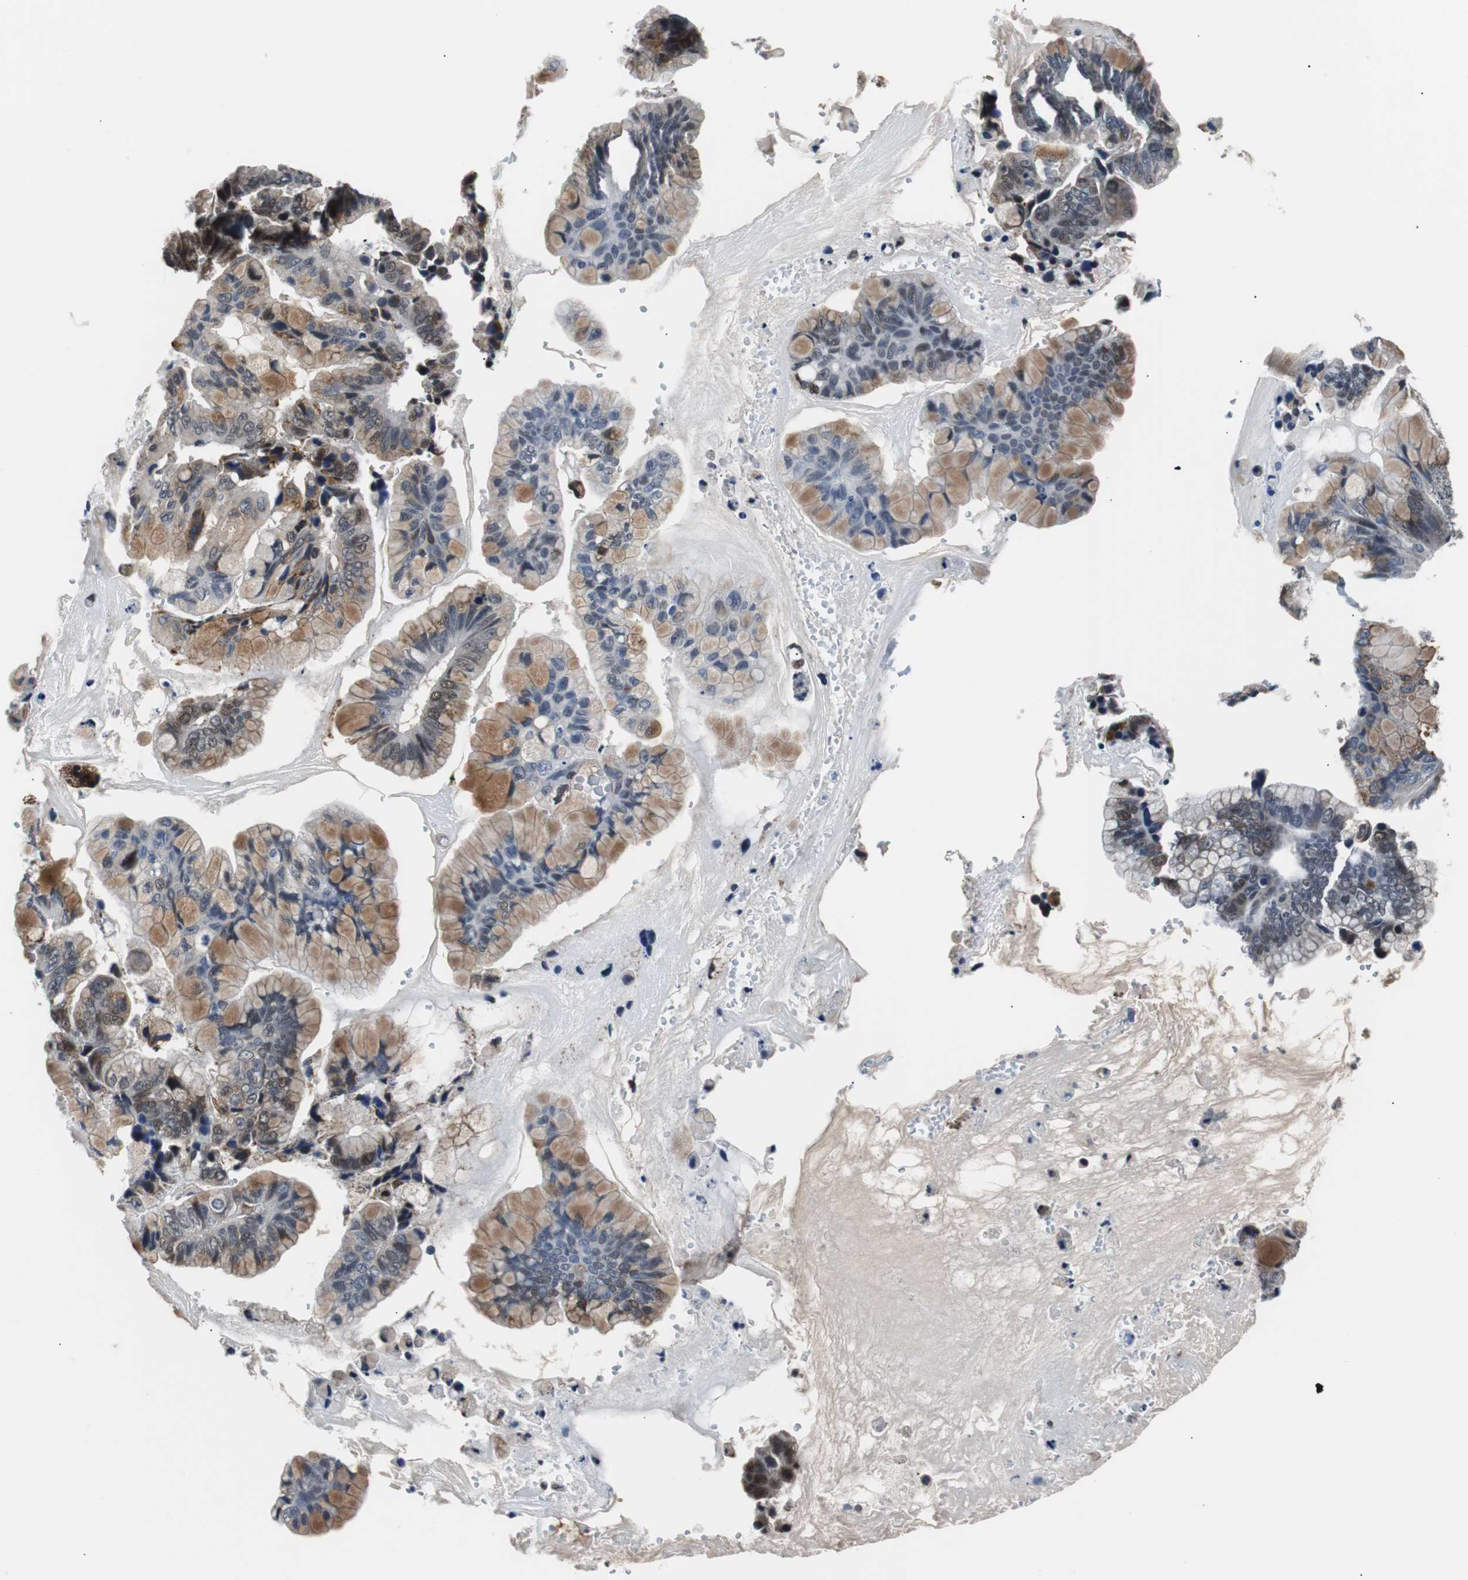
{"staining": {"intensity": "moderate", "quantity": "25%-75%", "location": "cytoplasmic/membranous,nuclear"}, "tissue": "ovarian cancer", "cell_type": "Tumor cells", "image_type": "cancer", "snomed": [{"axis": "morphology", "description": "Cystadenocarcinoma, mucinous, NOS"}, {"axis": "topography", "description": "Ovary"}], "caption": "Ovarian cancer (mucinous cystadenocarcinoma) was stained to show a protein in brown. There is medium levels of moderate cytoplasmic/membranous and nuclear expression in about 25%-75% of tumor cells.", "gene": "USP28", "patient": {"sex": "female", "age": 36}}